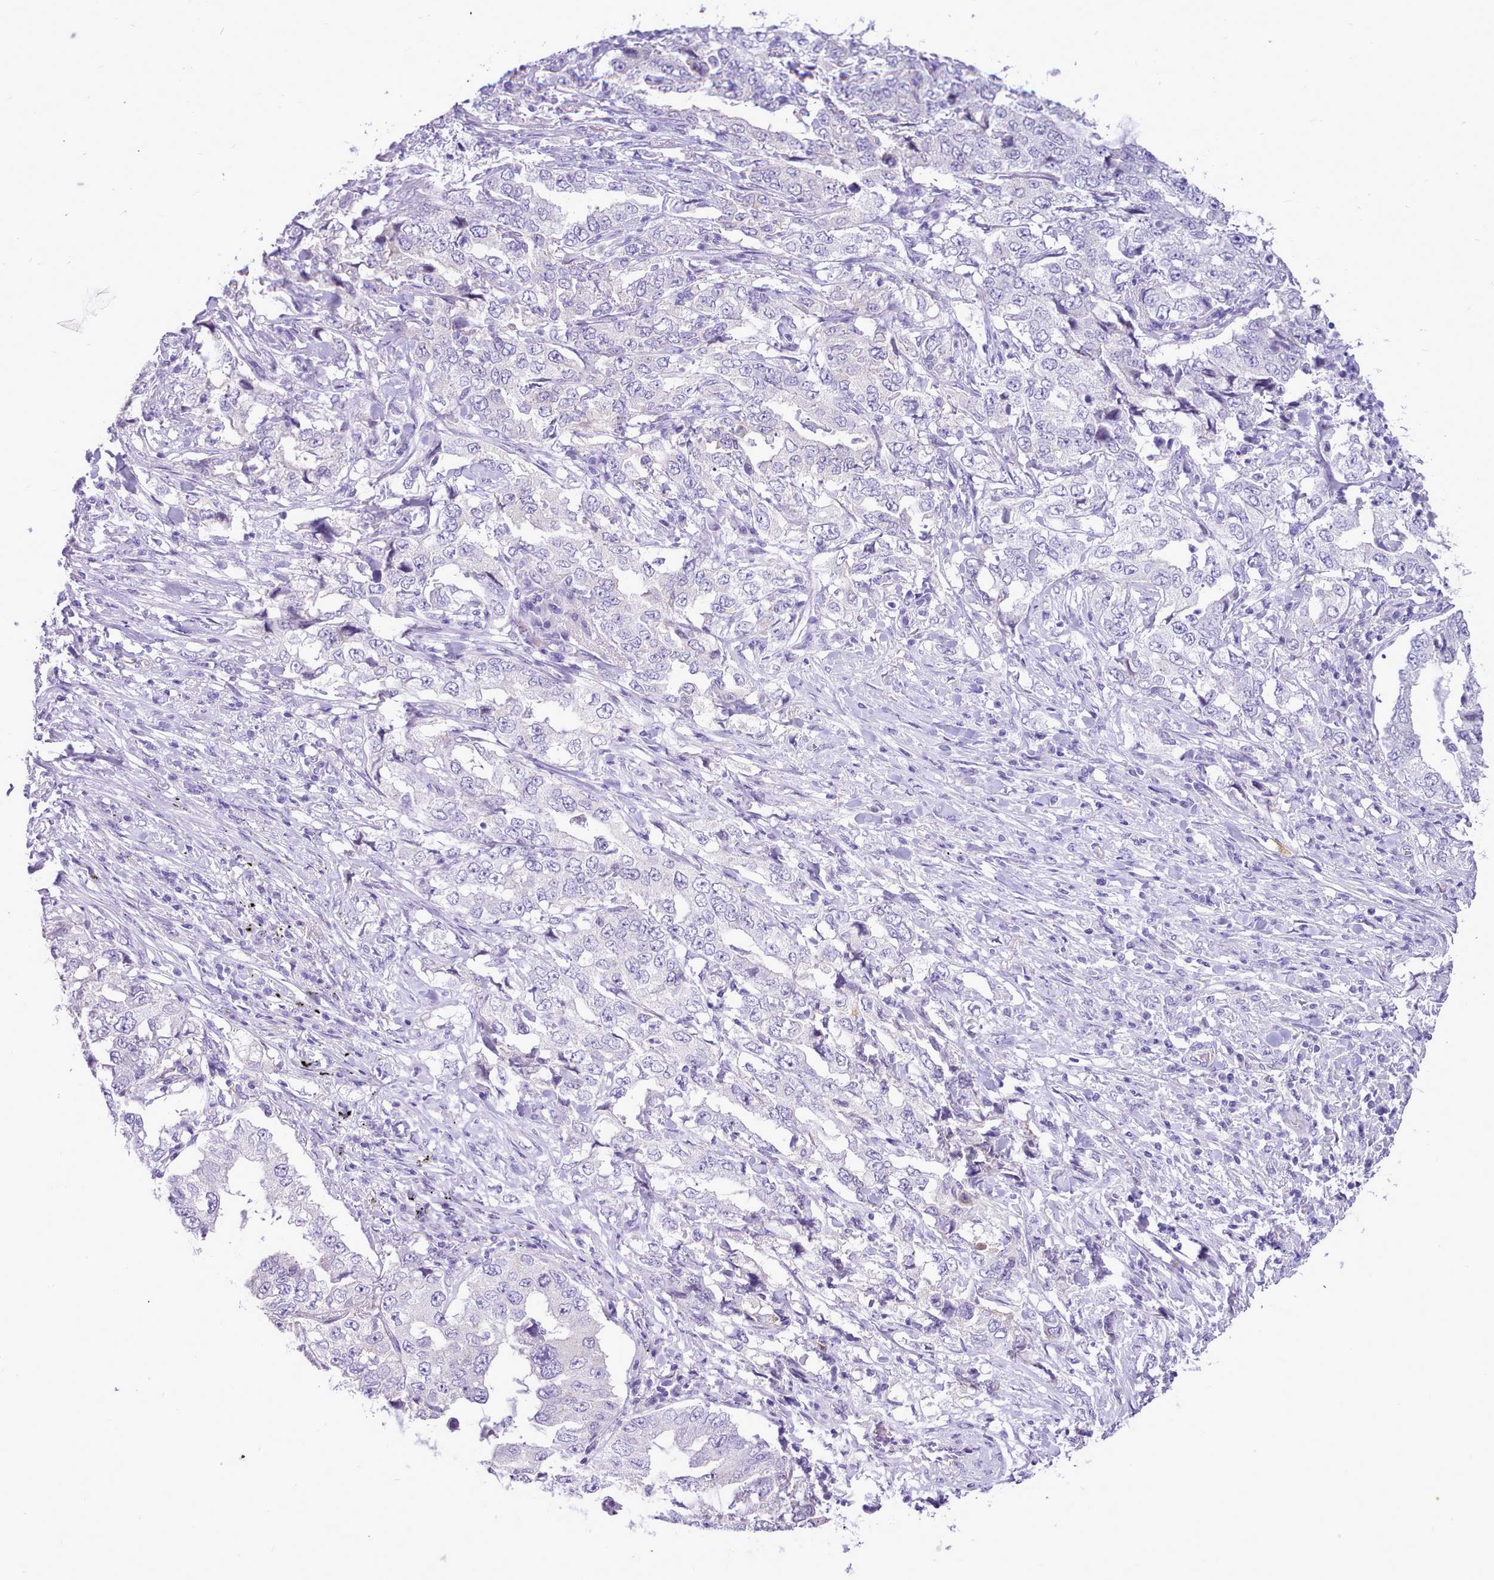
{"staining": {"intensity": "negative", "quantity": "none", "location": "none"}, "tissue": "lung cancer", "cell_type": "Tumor cells", "image_type": "cancer", "snomed": [{"axis": "morphology", "description": "Adenocarcinoma, NOS"}, {"axis": "topography", "description": "Lung"}], "caption": "Immunohistochemistry histopathology image of neoplastic tissue: lung cancer (adenocarcinoma) stained with DAB (3,3'-diaminobenzidine) shows no significant protein expression in tumor cells.", "gene": "LRRC37A", "patient": {"sex": "female", "age": 51}}